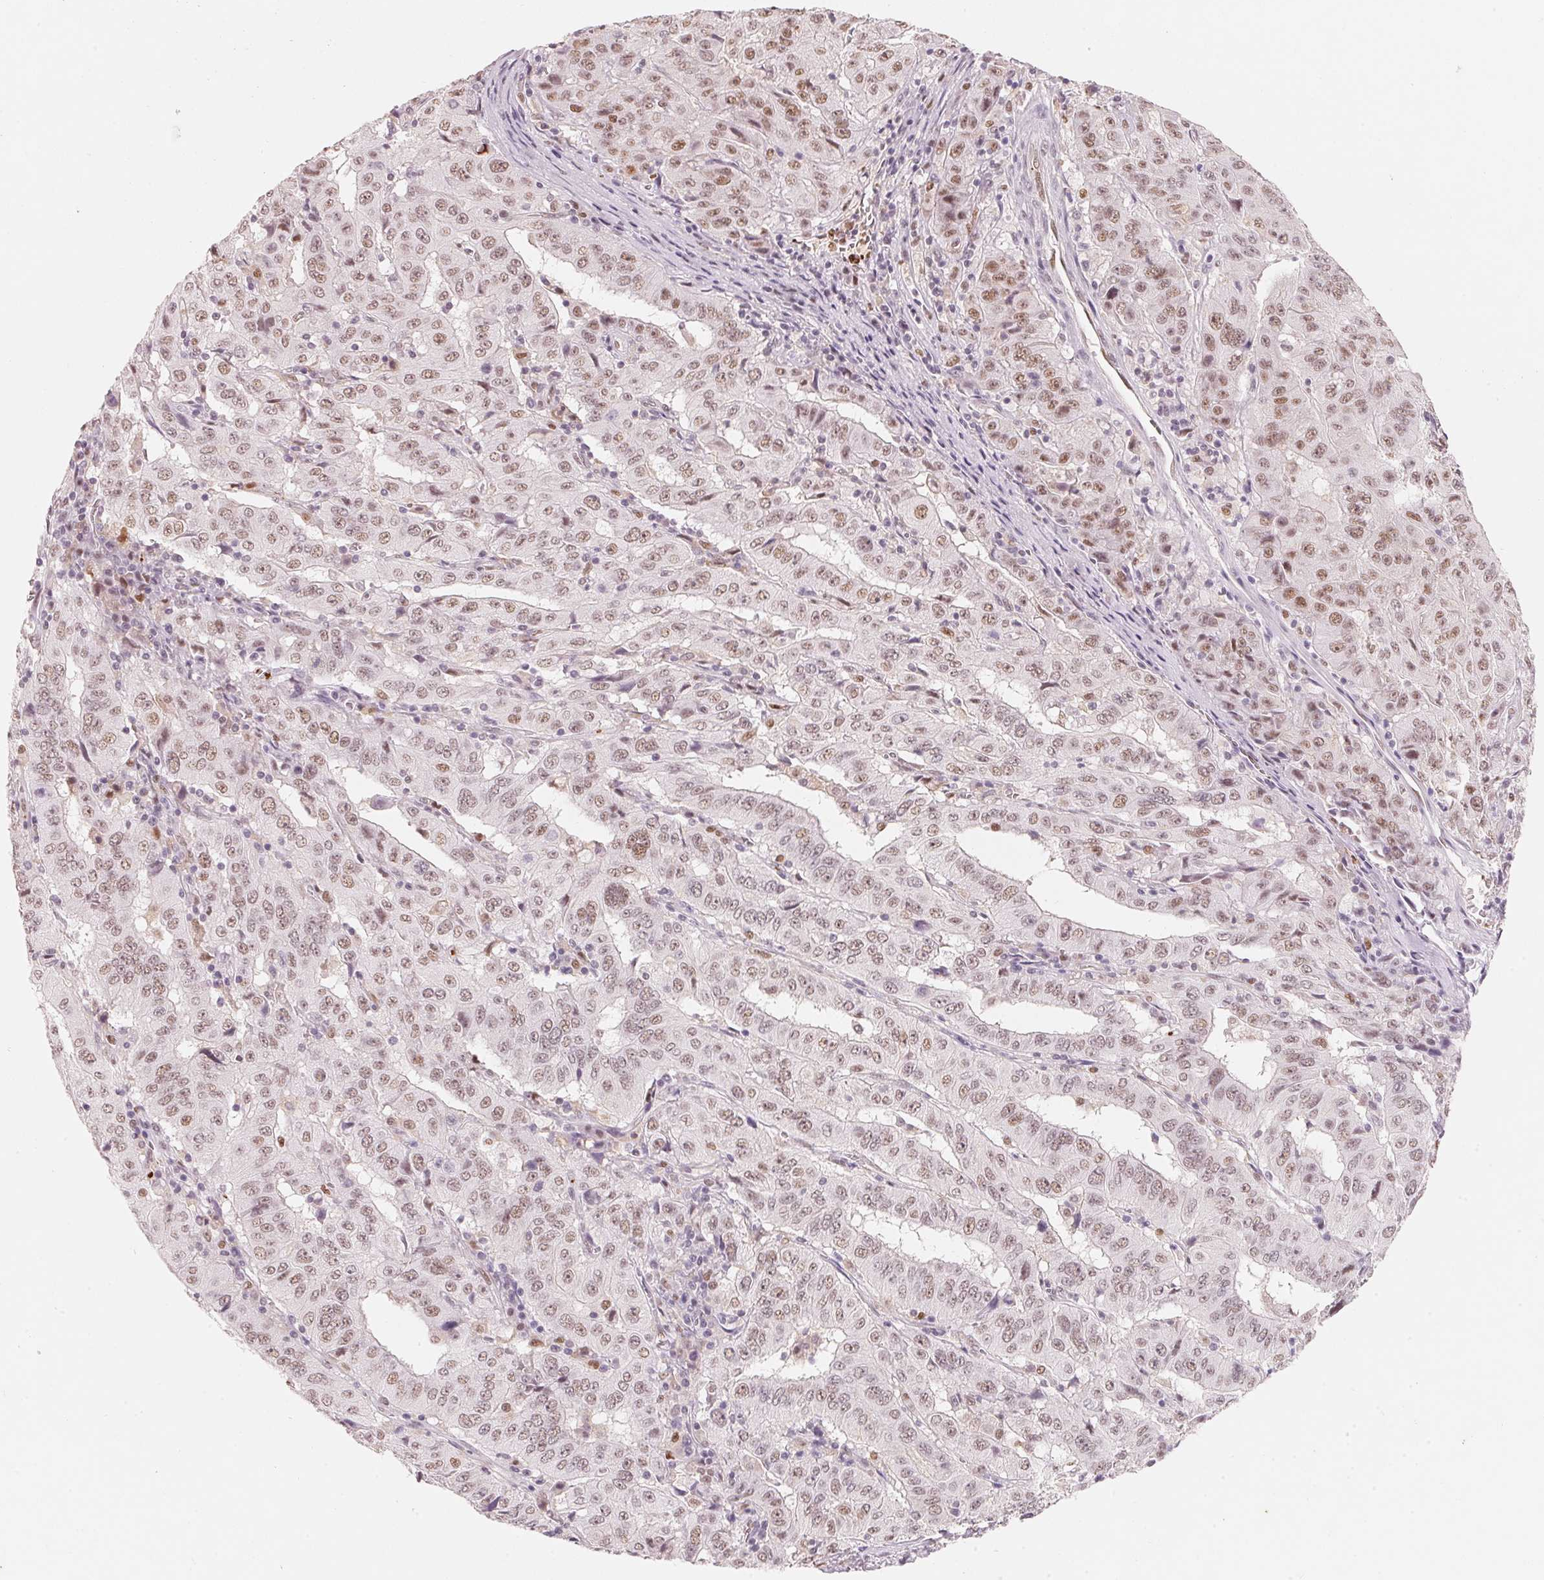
{"staining": {"intensity": "weak", "quantity": ">75%", "location": "nuclear"}, "tissue": "pancreatic cancer", "cell_type": "Tumor cells", "image_type": "cancer", "snomed": [{"axis": "morphology", "description": "Adenocarcinoma, NOS"}, {"axis": "topography", "description": "Pancreas"}], "caption": "A photomicrograph showing weak nuclear staining in approximately >75% of tumor cells in adenocarcinoma (pancreatic), as visualized by brown immunohistochemical staining.", "gene": "ARHGAP22", "patient": {"sex": "male", "age": 63}}